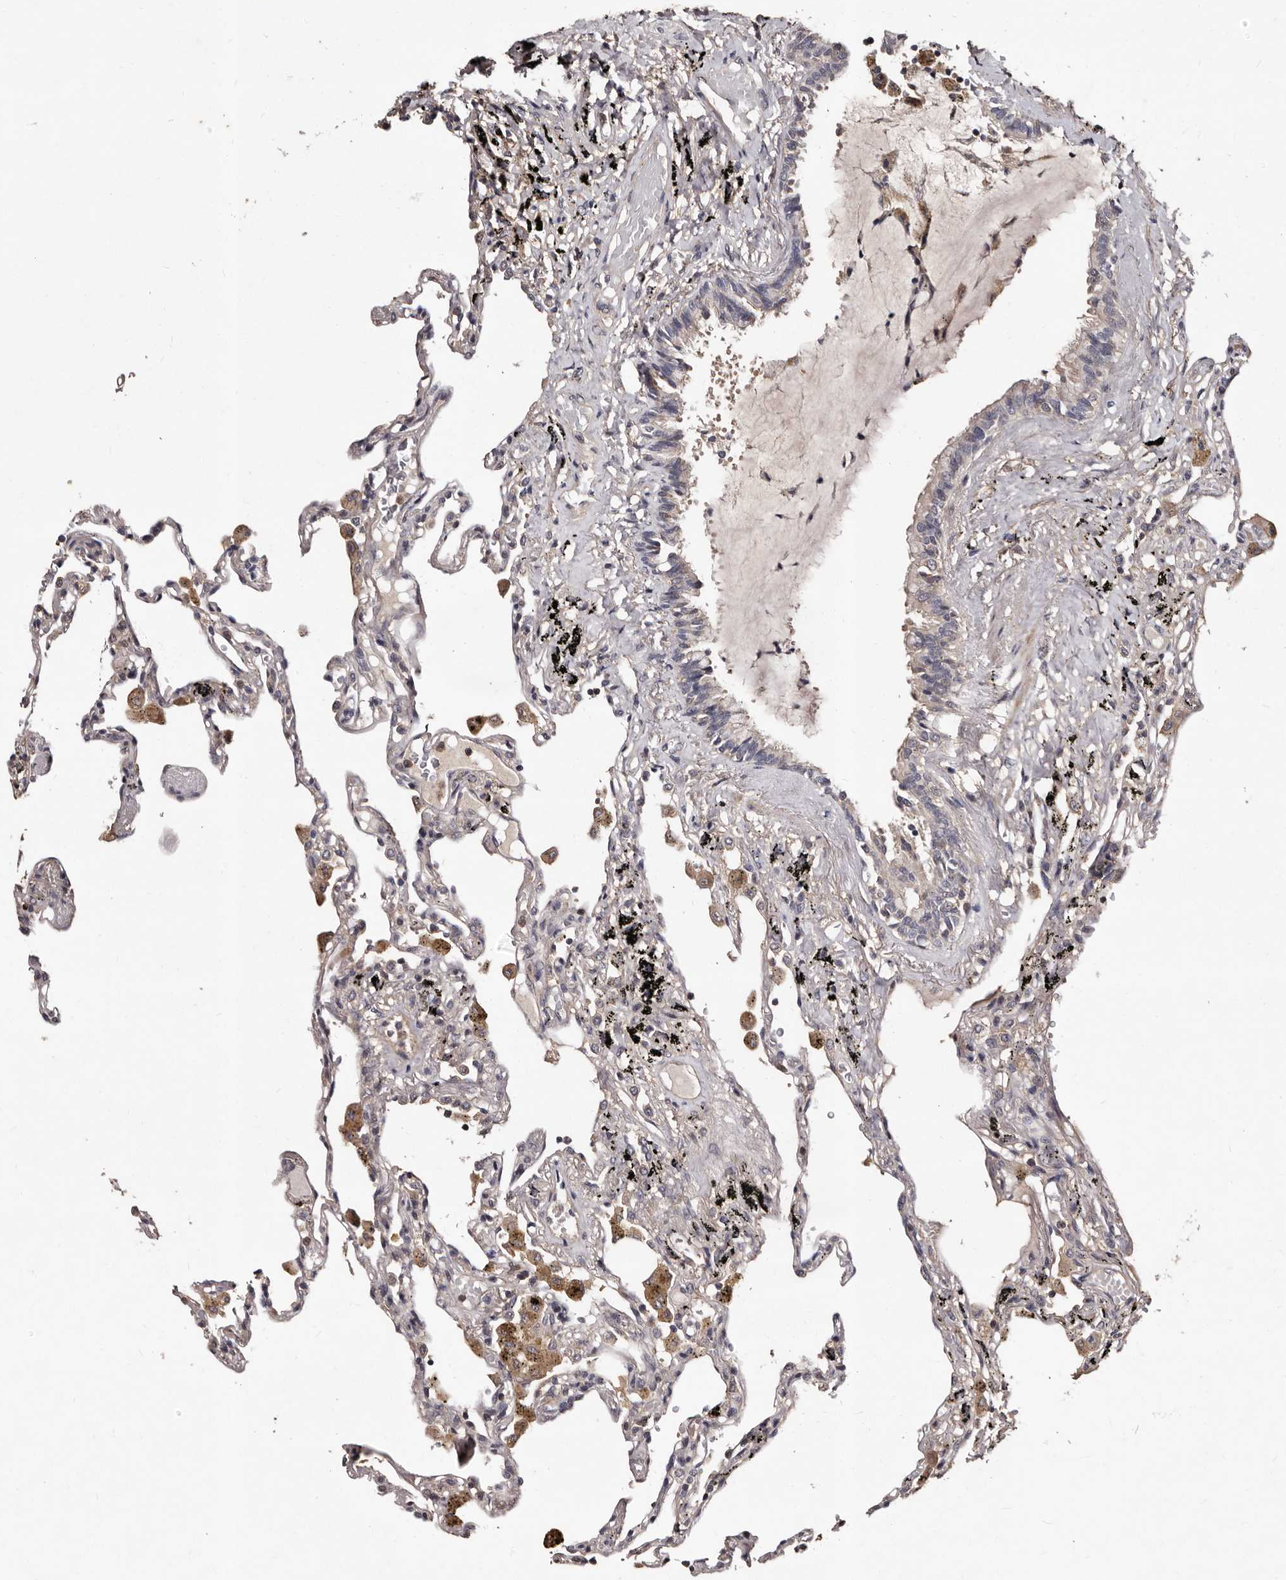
{"staining": {"intensity": "negative", "quantity": "none", "location": "none"}, "tissue": "lung", "cell_type": "Alveolar cells", "image_type": "normal", "snomed": [{"axis": "morphology", "description": "Normal tissue, NOS"}, {"axis": "topography", "description": "Lung"}], "caption": "An IHC photomicrograph of benign lung is shown. There is no staining in alveolar cells of lung.", "gene": "MKRN3", "patient": {"sex": "male", "age": 59}}